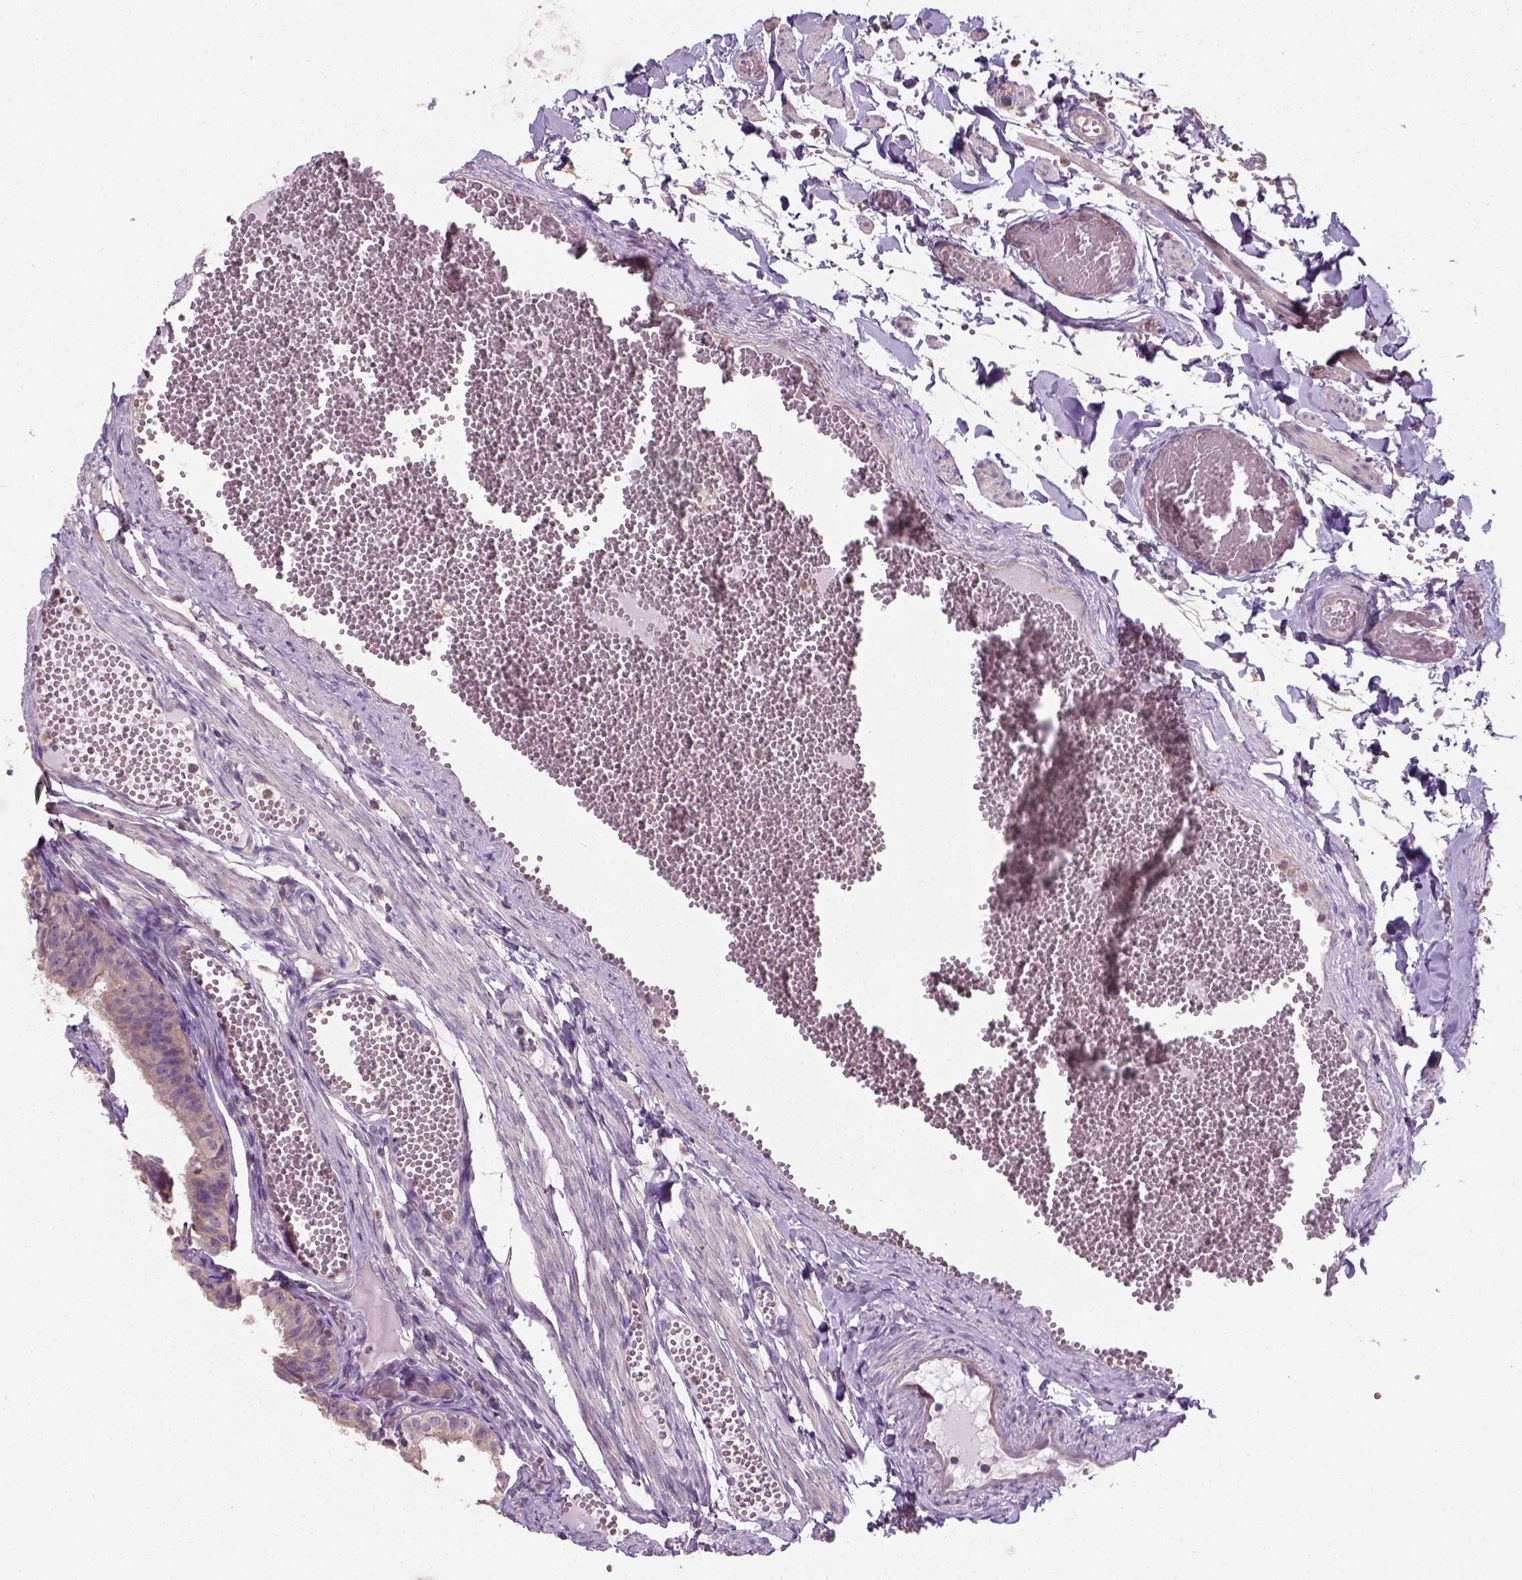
{"staining": {"intensity": "weak", "quantity": ">75%", "location": "cytoplasmic/membranous"}, "tissue": "fallopian tube", "cell_type": "Glandular cells", "image_type": "normal", "snomed": [{"axis": "morphology", "description": "Normal tissue, NOS"}, {"axis": "topography", "description": "Fallopian tube"}], "caption": "A high-resolution micrograph shows immunohistochemistry staining of benign fallopian tube, which demonstrates weak cytoplasmic/membranous positivity in about >75% of glandular cells. (Stains: DAB in brown, nuclei in blue, Microscopy: brightfield microscopy at high magnification).", "gene": "CRACR2A", "patient": {"sex": "female", "age": 25}}